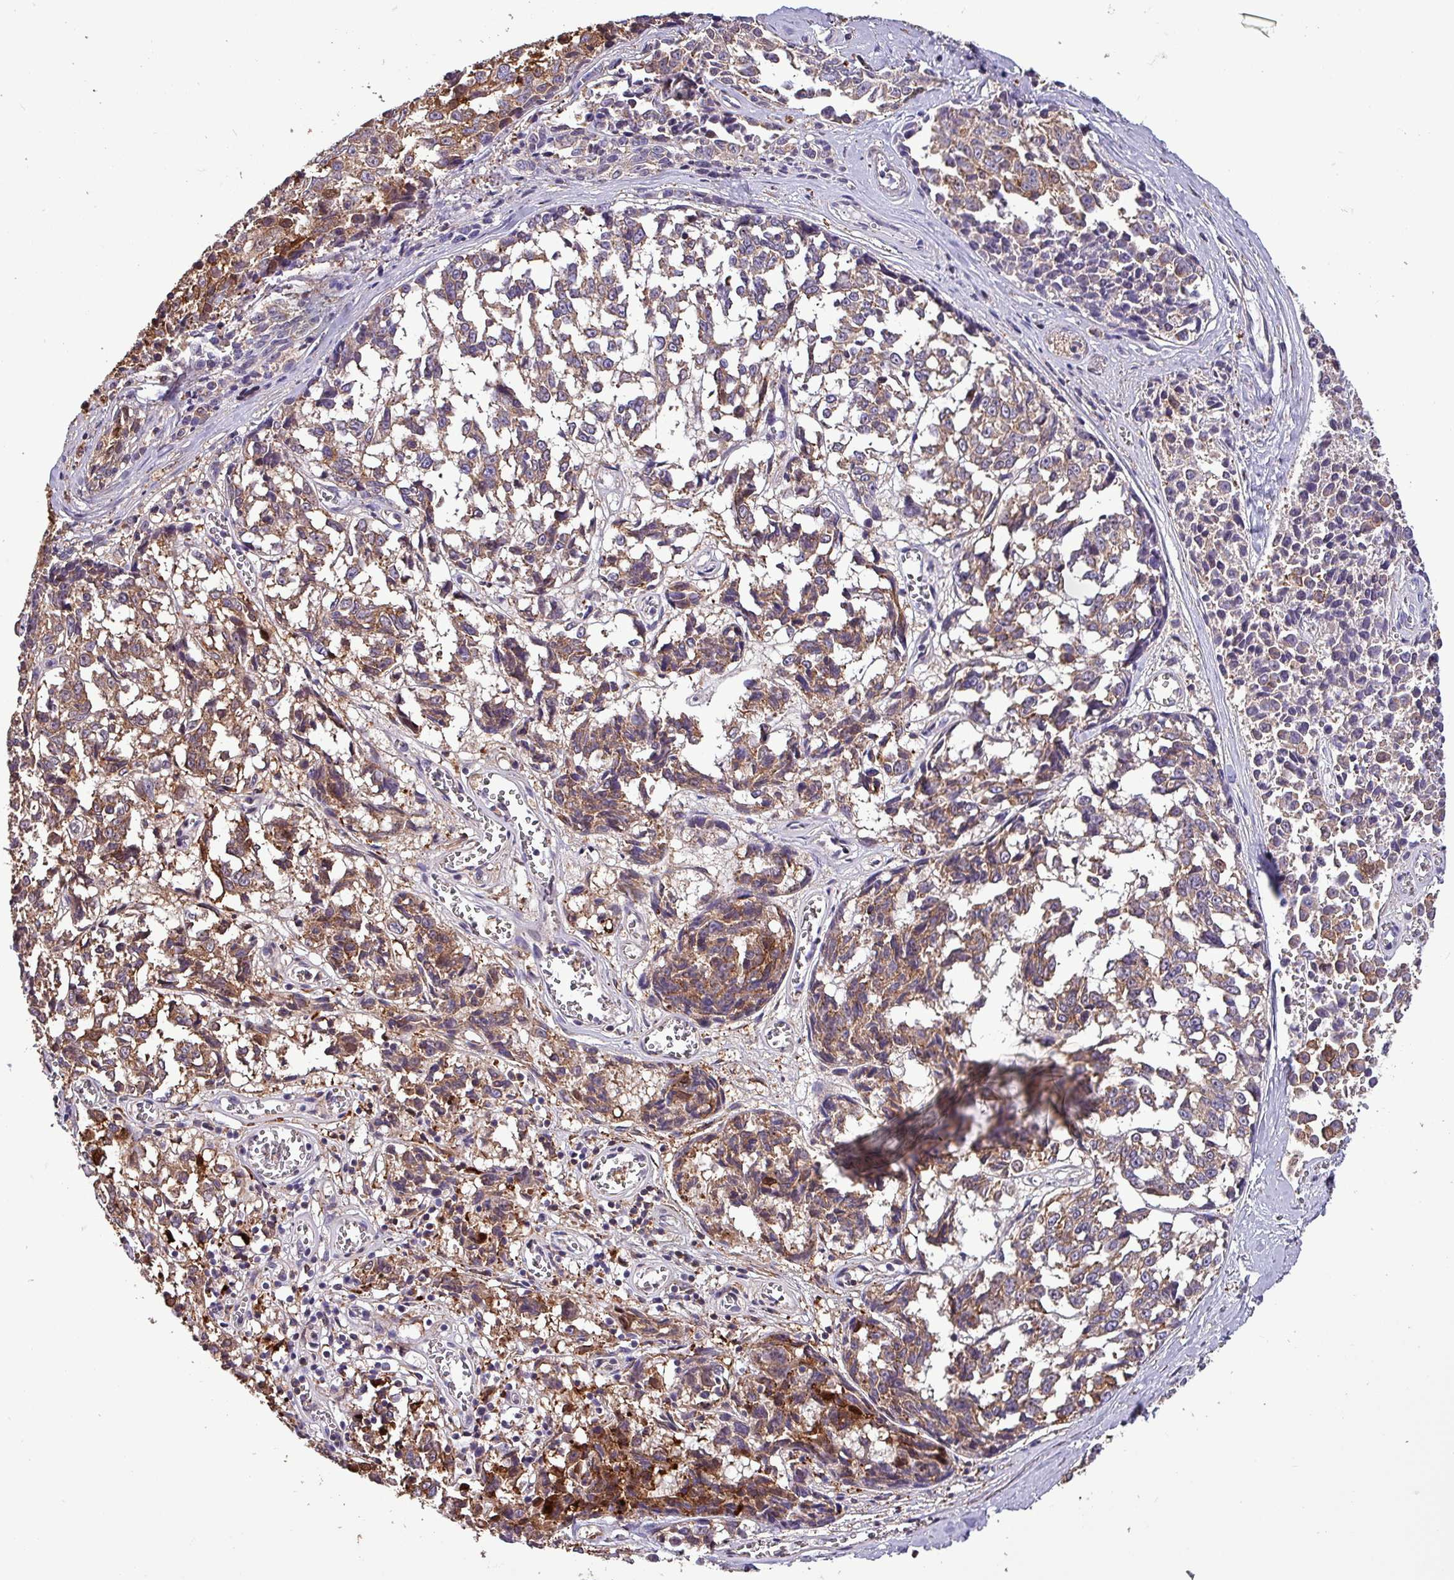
{"staining": {"intensity": "moderate", "quantity": ">75%", "location": "cytoplasmic/membranous"}, "tissue": "melanoma", "cell_type": "Tumor cells", "image_type": "cancer", "snomed": [{"axis": "morphology", "description": "Malignant melanoma, NOS"}, {"axis": "topography", "description": "Skin"}], "caption": "The micrograph reveals staining of melanoma, revealing moderate cytoplasmic/membranous protein positivity (brown color) within tumor cells.", "gene": "SCIN", "patient": {"sex": "female", "age": 64}}